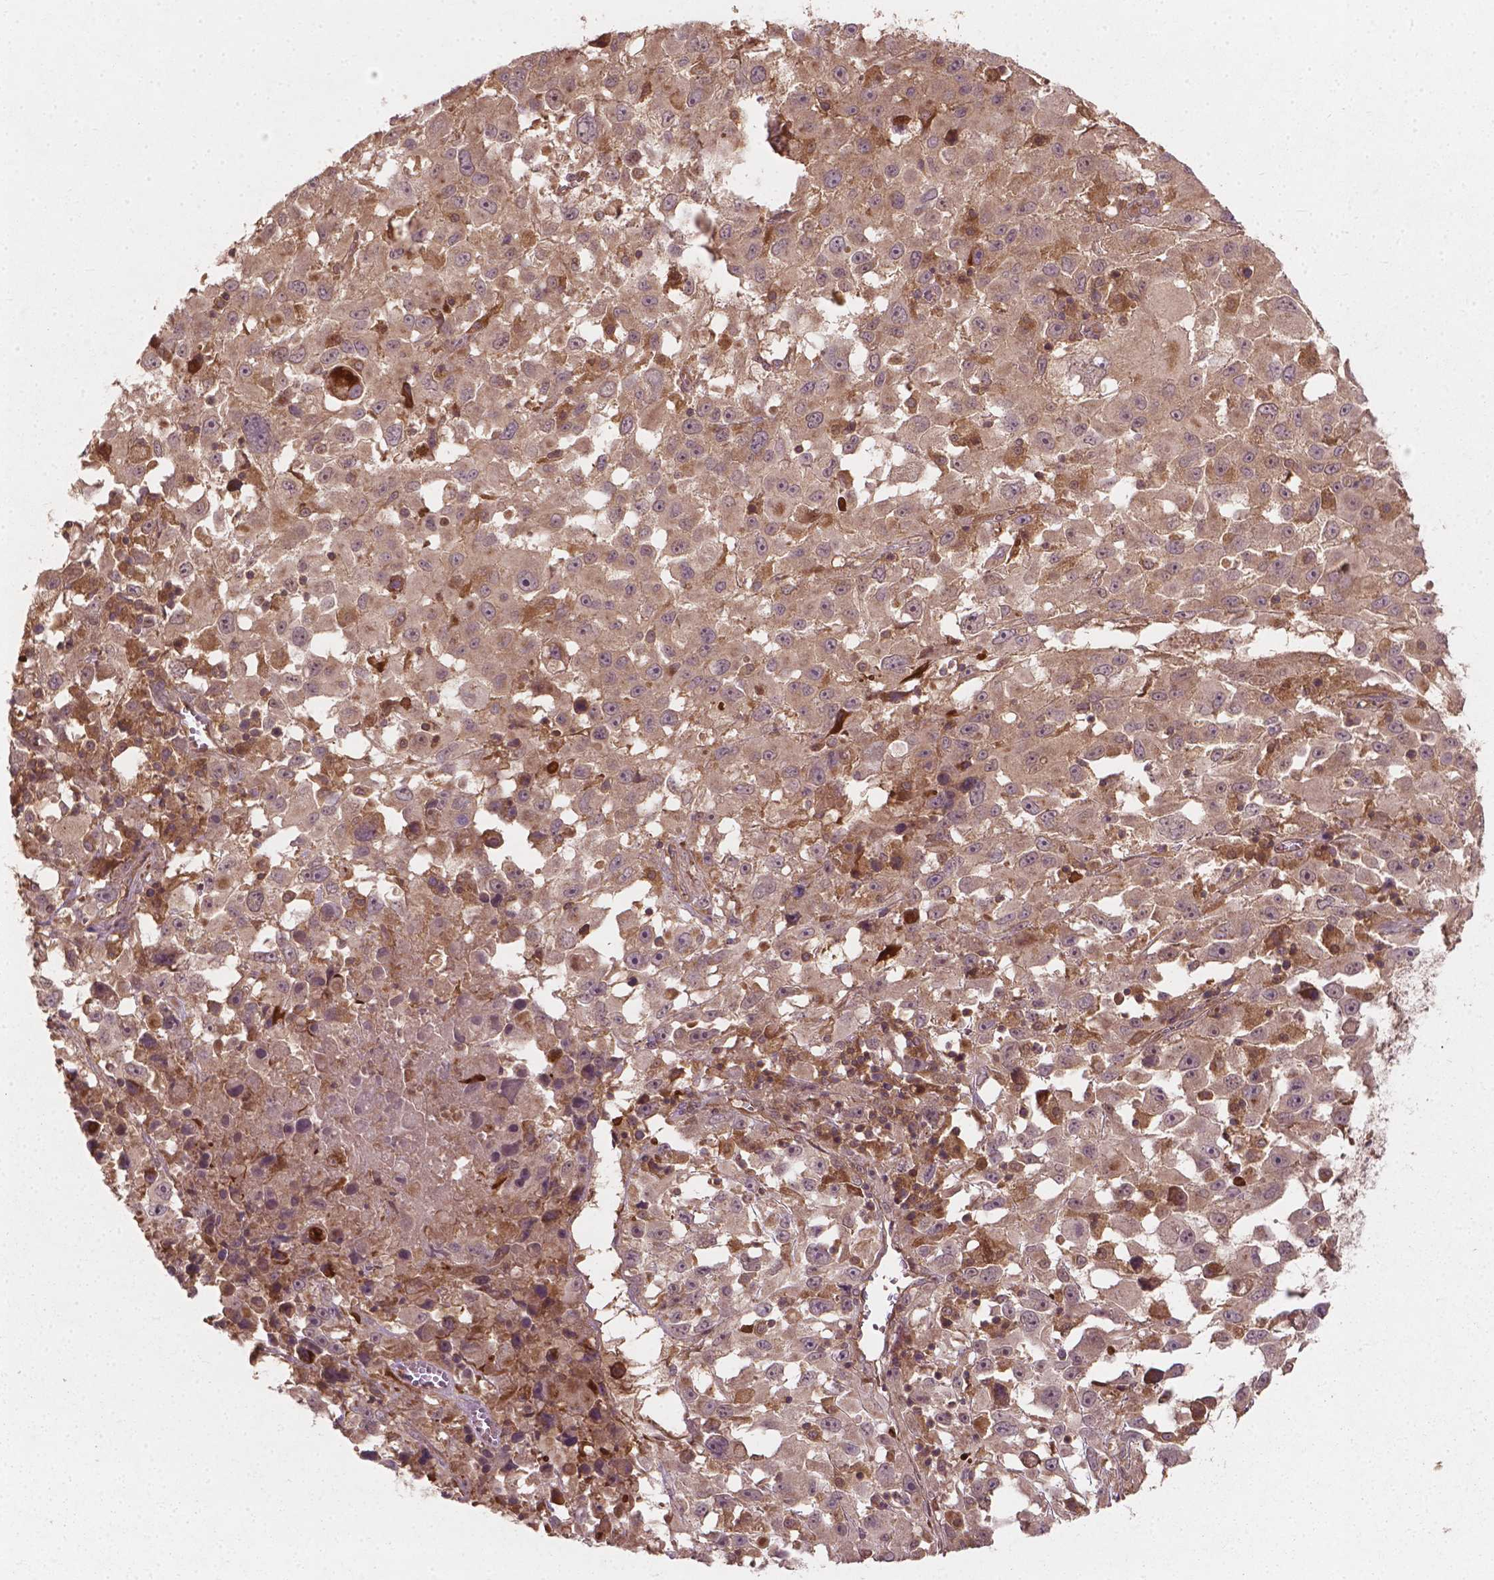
{"staining": {"intensity": "weak", "quantity": ">75%", "location": "cytoplasmic/membranous"}, "tissue": "melanoma", "cell_type": "Tumor cells", "image_type": "cancer", "snomed": [{"axis": "morphology", "description": "Malignant melanoma, Metastatic site"}, {"axis": "topography", "description": "Soft tissue"}], "caption": "Human malignant melanoma (metastatic site) stained for a protein (brown) shows weak cytoplasmic/membranous positive staining in about >75% of tumor cells.", "gene": "CYFIP2", "patient": {"sex": "male", "age": 50}}